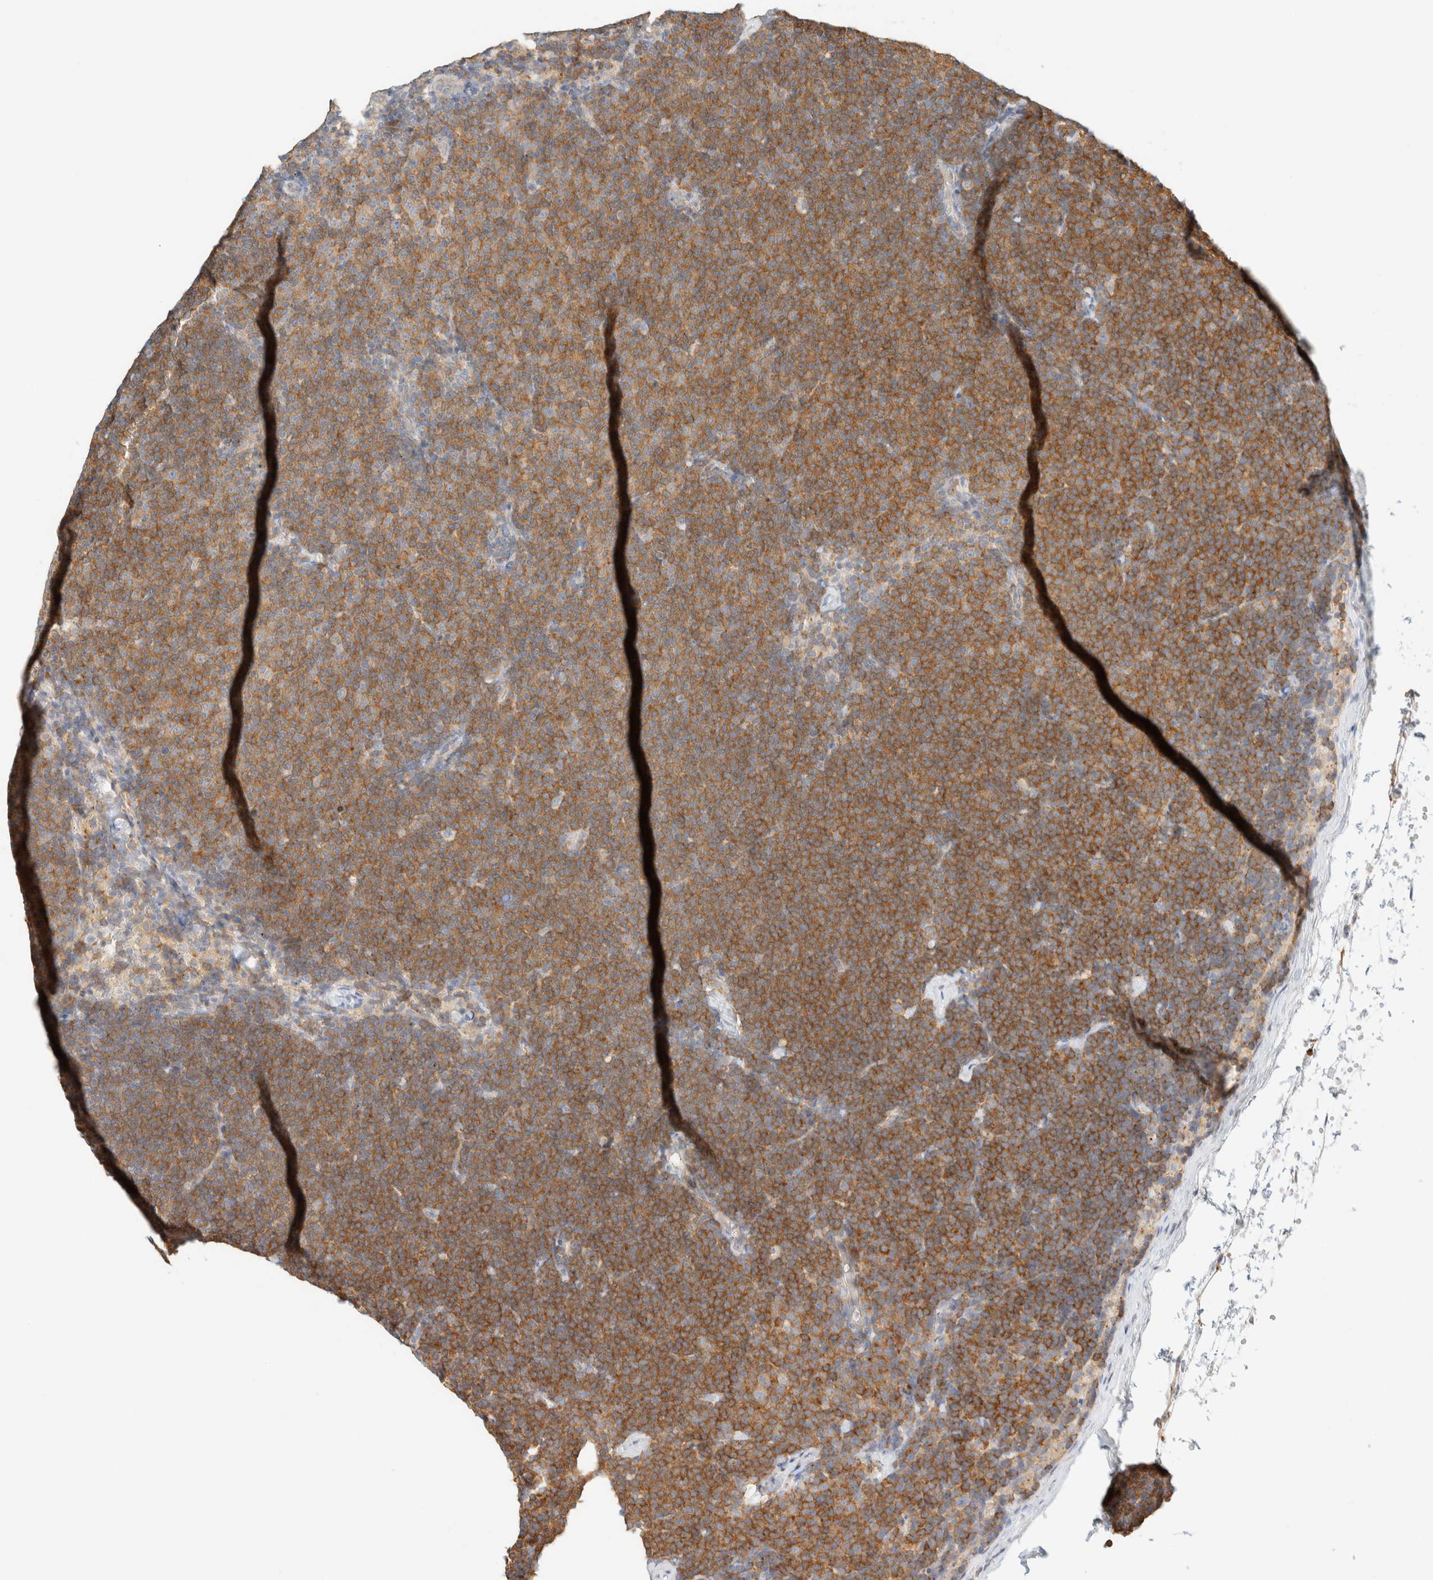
{"staining": {"intensity": "moderate", "quantity": ">75%", "location": "cytoplasmic/membranous"}, "tissue": "lymphoma", "cell_type": "Tumor cells", "image_type": "cancer", "snomed": [{"axis": "morphology", "description": "Malignant lymphoma, non-Hodgkin's type, Low grade"}, {"axis": "topography", "description": "Lymph node"}], "caption": "Moderate cytoplasmic/membranous expression is appreciated in about >75% of tumor cells in lymphoma.", "gene": "SH3GLB2", "patient": {"sex": "female", "age": 53}}